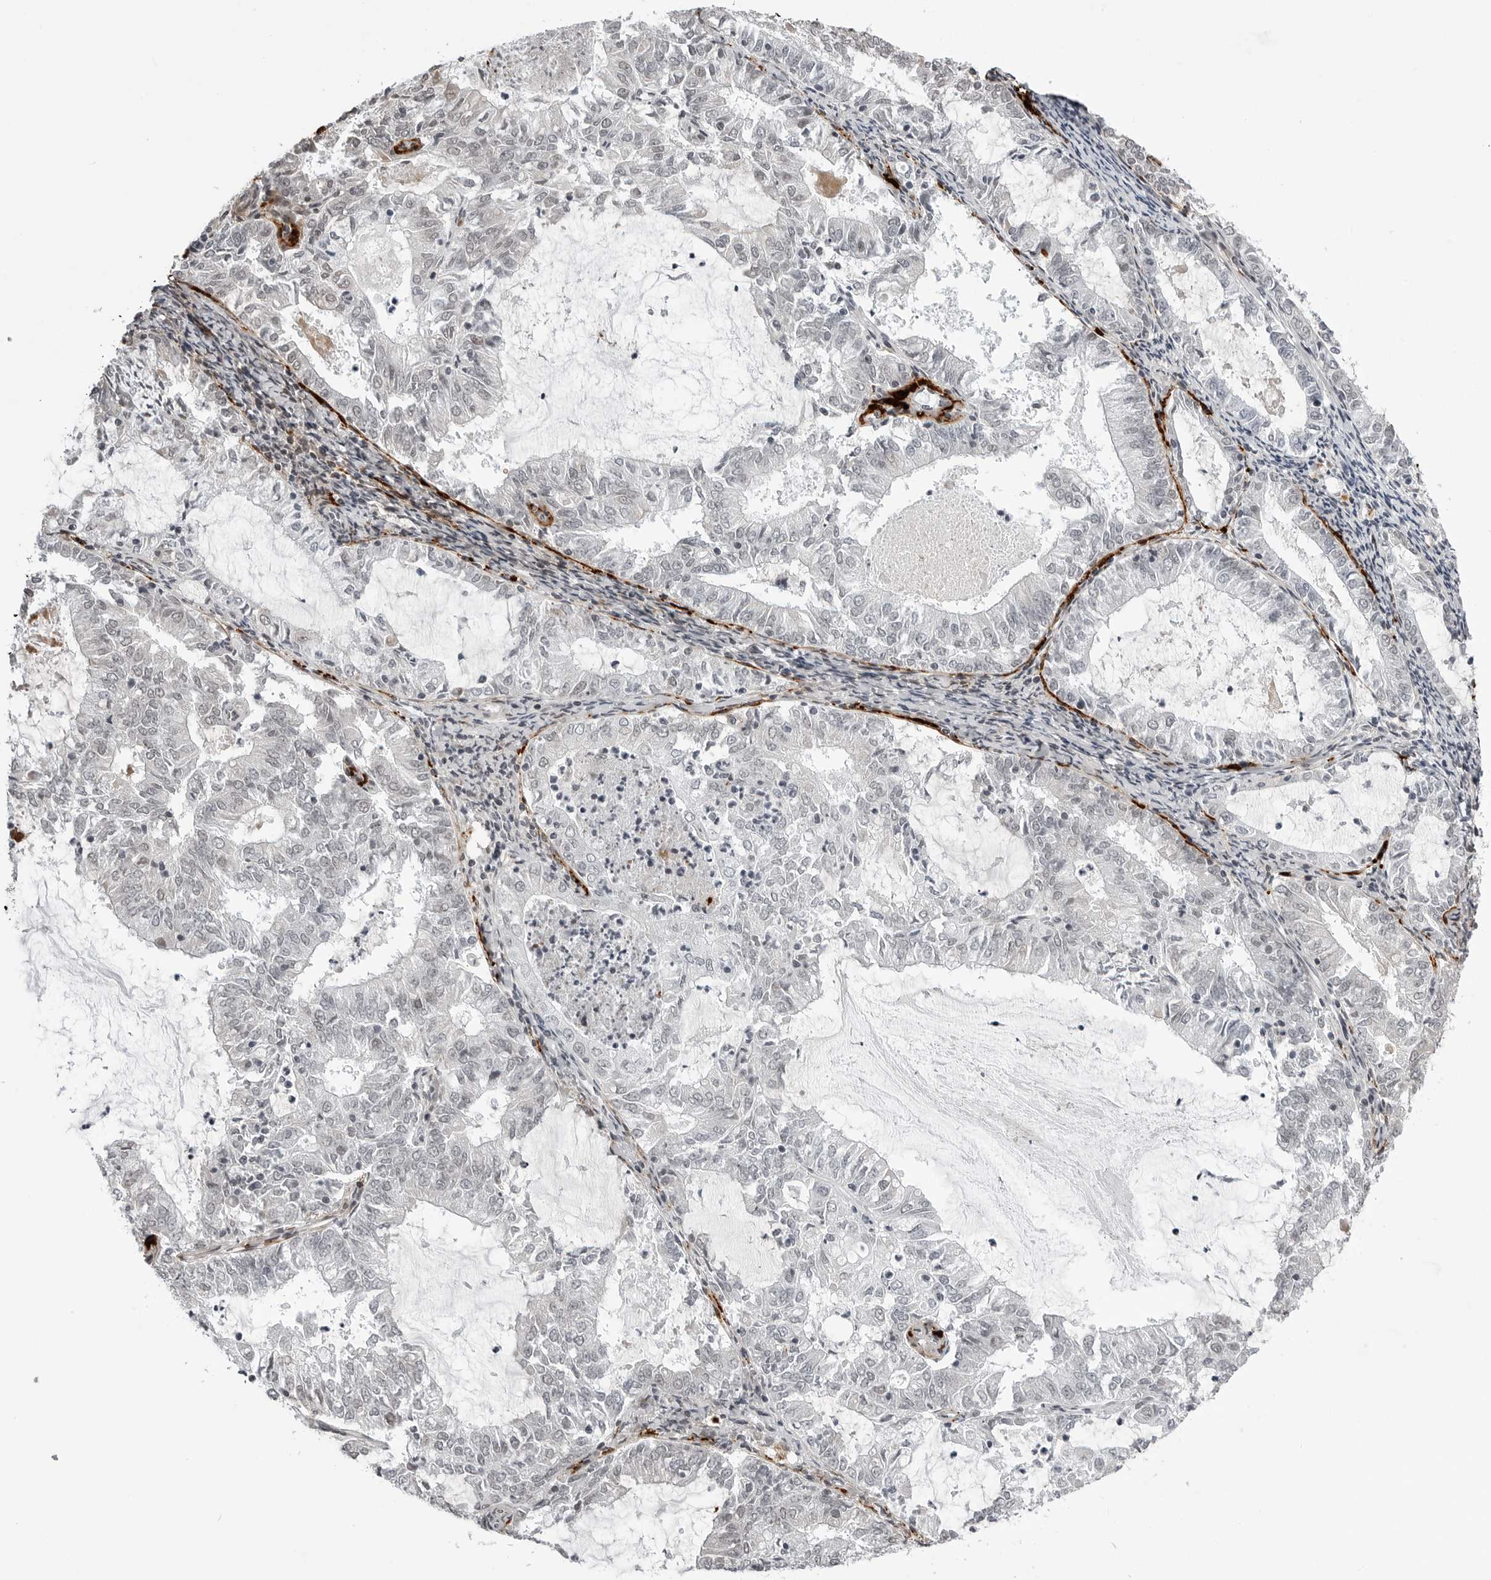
{"staining": {"intensity": "negative", "quantity": "none", "location": "none"}, "tissue": "endometrial cancer", "cell_type": "Tumor cells", "image_type": "cancer", "snomed": [{"axis": "morphology", "description": "Adenocarcinoma, NOS"}, {"axis": "topography", "description": "Endometrium"}], "caption": "Immunohistochemistry (IHC) histopathology image of neoplastic tissue: human adenocarcinoma (endometrial) stained with DAB reveals no significant protein expression in tumor cells.", "gene": "CXCR5", "patient": {"sex": "female", "age": 57}}